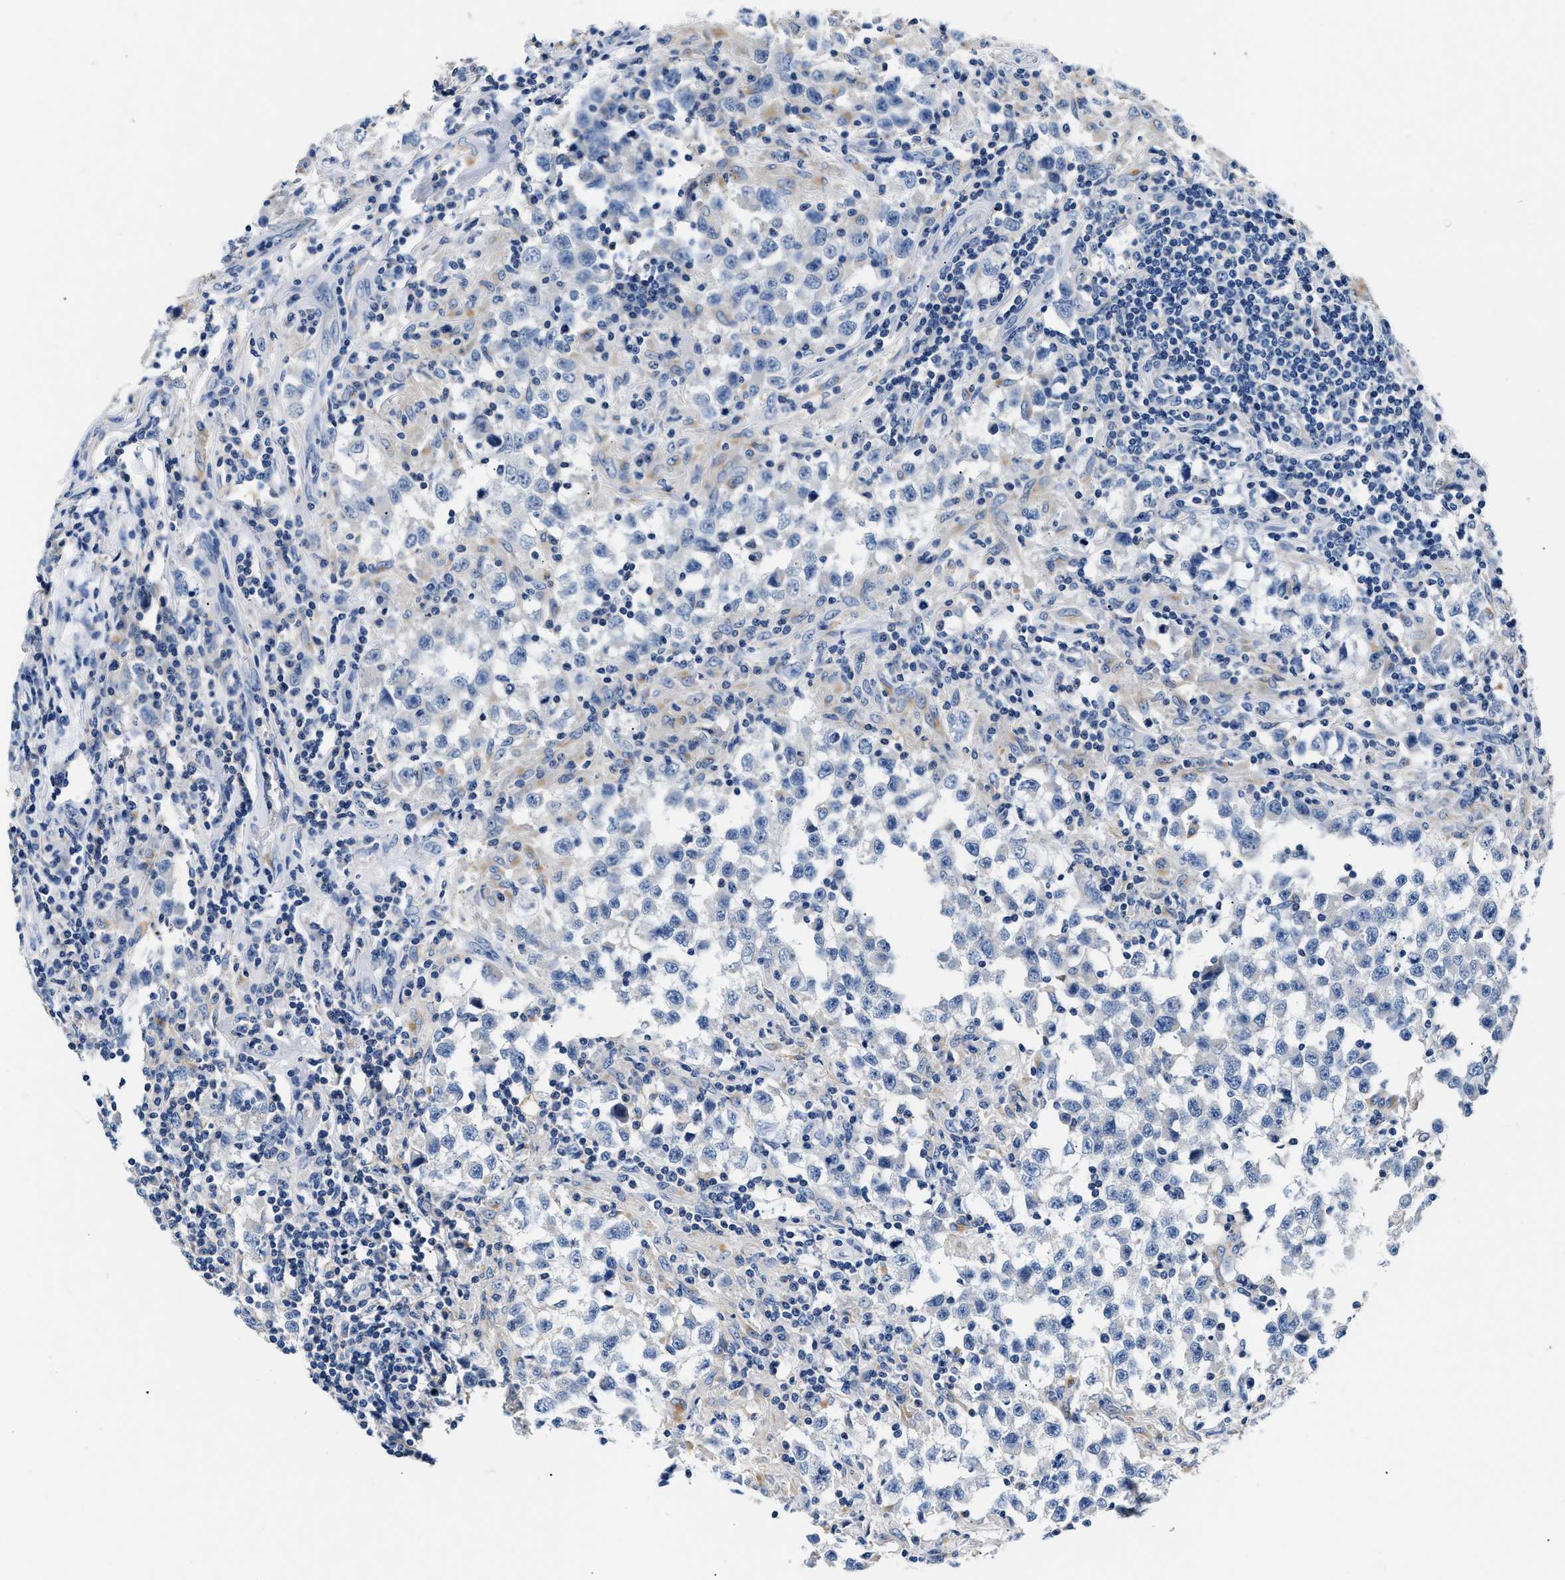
{"staining": {"intensity": "negative", "quantity": "none", "location": "none"}, "tissue": "testis cancer", "cell_type": "Tumor cells", "image_type": "cancer", "snomed": [{"axis": "morphology", "description": "Carcinoma, Embryonal, NOS"}, {"axis": "topography", "description": "Testis"}], "caption": "A high-resolution photomicrograph shows IHC staining of testis cancer, which exhibits no significant staining in tumor cells. (Immunohistochemistry (ihc), brightfield microscopy, high magnification).", "gene": "TUT7", "patient": {"sex": "male", "age": 21}}